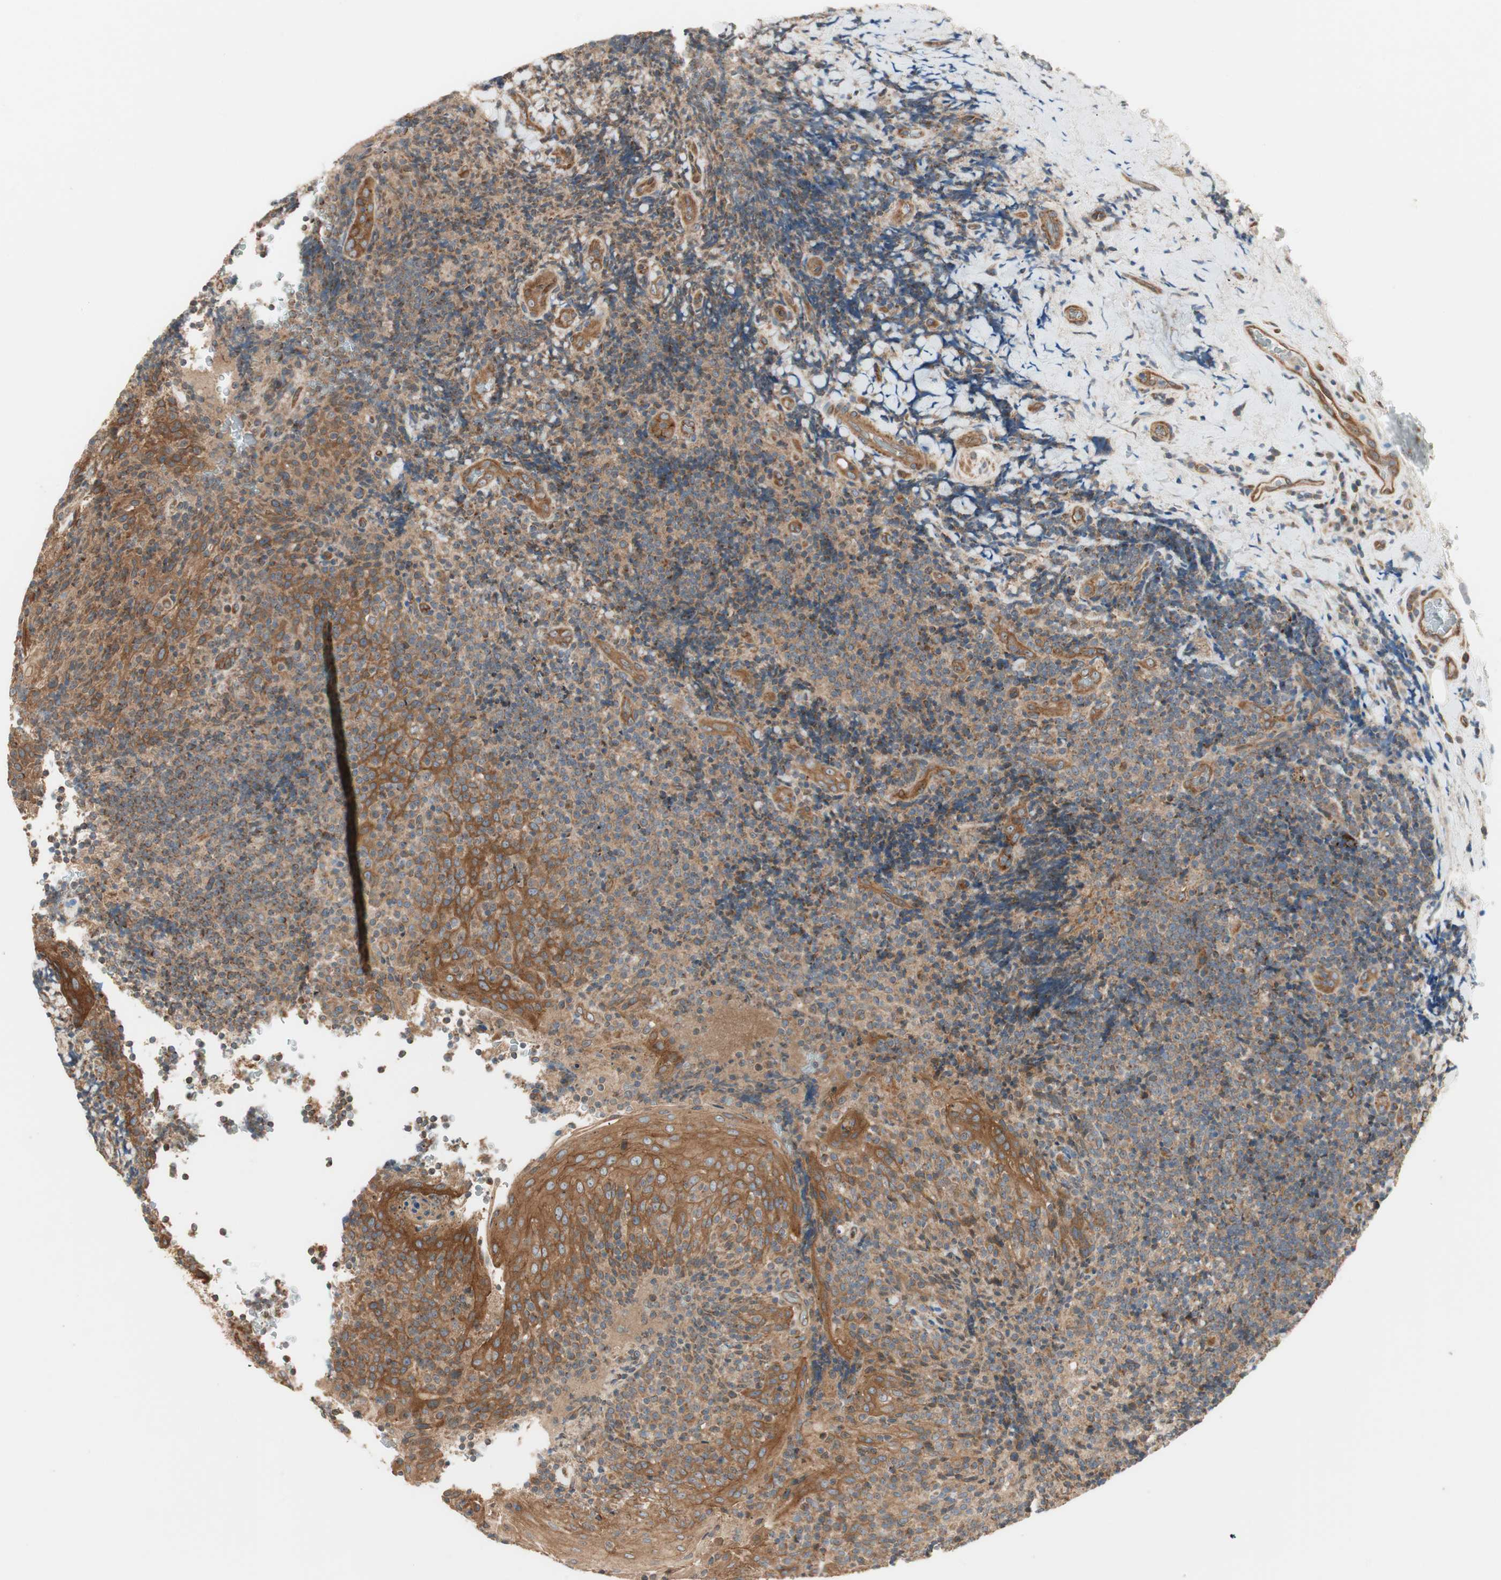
{"staining": {"intensity": "moderate", "quantity": ">75%", "location": "cytoplasmic/membranous"}, "tissue": "lymphoma", "cell_type": "Tumor cells", "image_type": "cancer", "snomed": [{"axis": "morphology", "description": "Malignant lymphoma, non-Hodgkin's type, High grade"}, {"axis": "topography", "description": "Tonsil"}], "caption": "A photomicrograph of human malignant lymphoma, non-Hodgkin's type (high-grade) stained for a protein shows moderate cytoplasmic/membranous brown staining in tumor cells. The protein of interest is shown in brown color, while the nuclei are stained blue.", "gene": "CTTNBP2NL", "patient": {"sex": "female", "age": 36}}